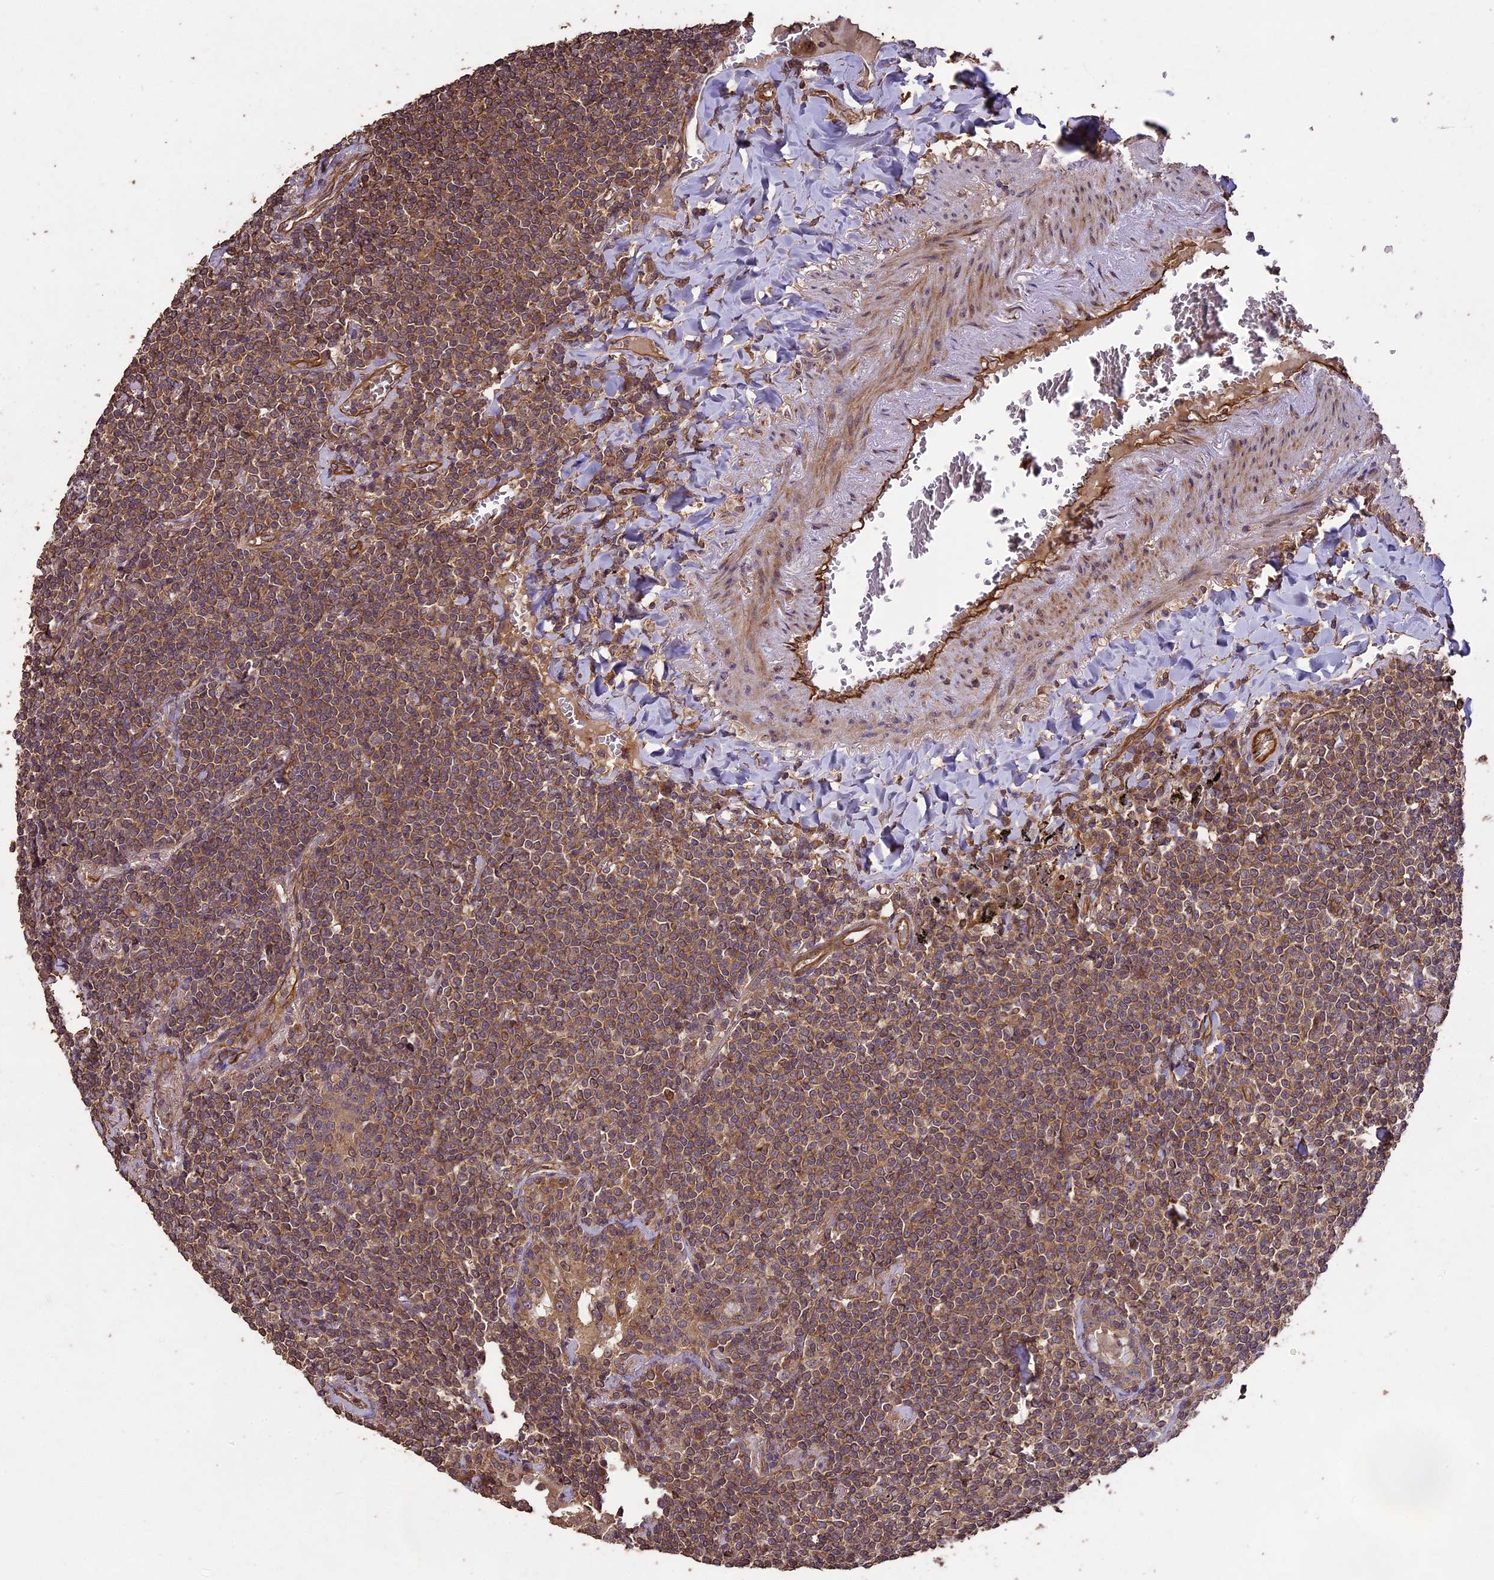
{"staining": {"intensity": "moderate", "quantity": ">75%", "location": "cytoplasmic/membranous"}, "tissue": "lymphoma", "cell_type": "Tumor cells", "image_type": "cancer", "snomed": [{"axis": "morphology", "description": "Malignant lymphoma, non-Hodgkin's type, Low grade"}, {"axis": "topography", "description": "Lung"}], "caption": "Tumor cells exhibit medium levels of moderate cytoplasmic/membranous expression in about >75% of cells in malignant lymphoma, non-Hodgkin's type (low-grade).", "gene": "TTLL10", "patient": {"sex": "female", "age": 71}}